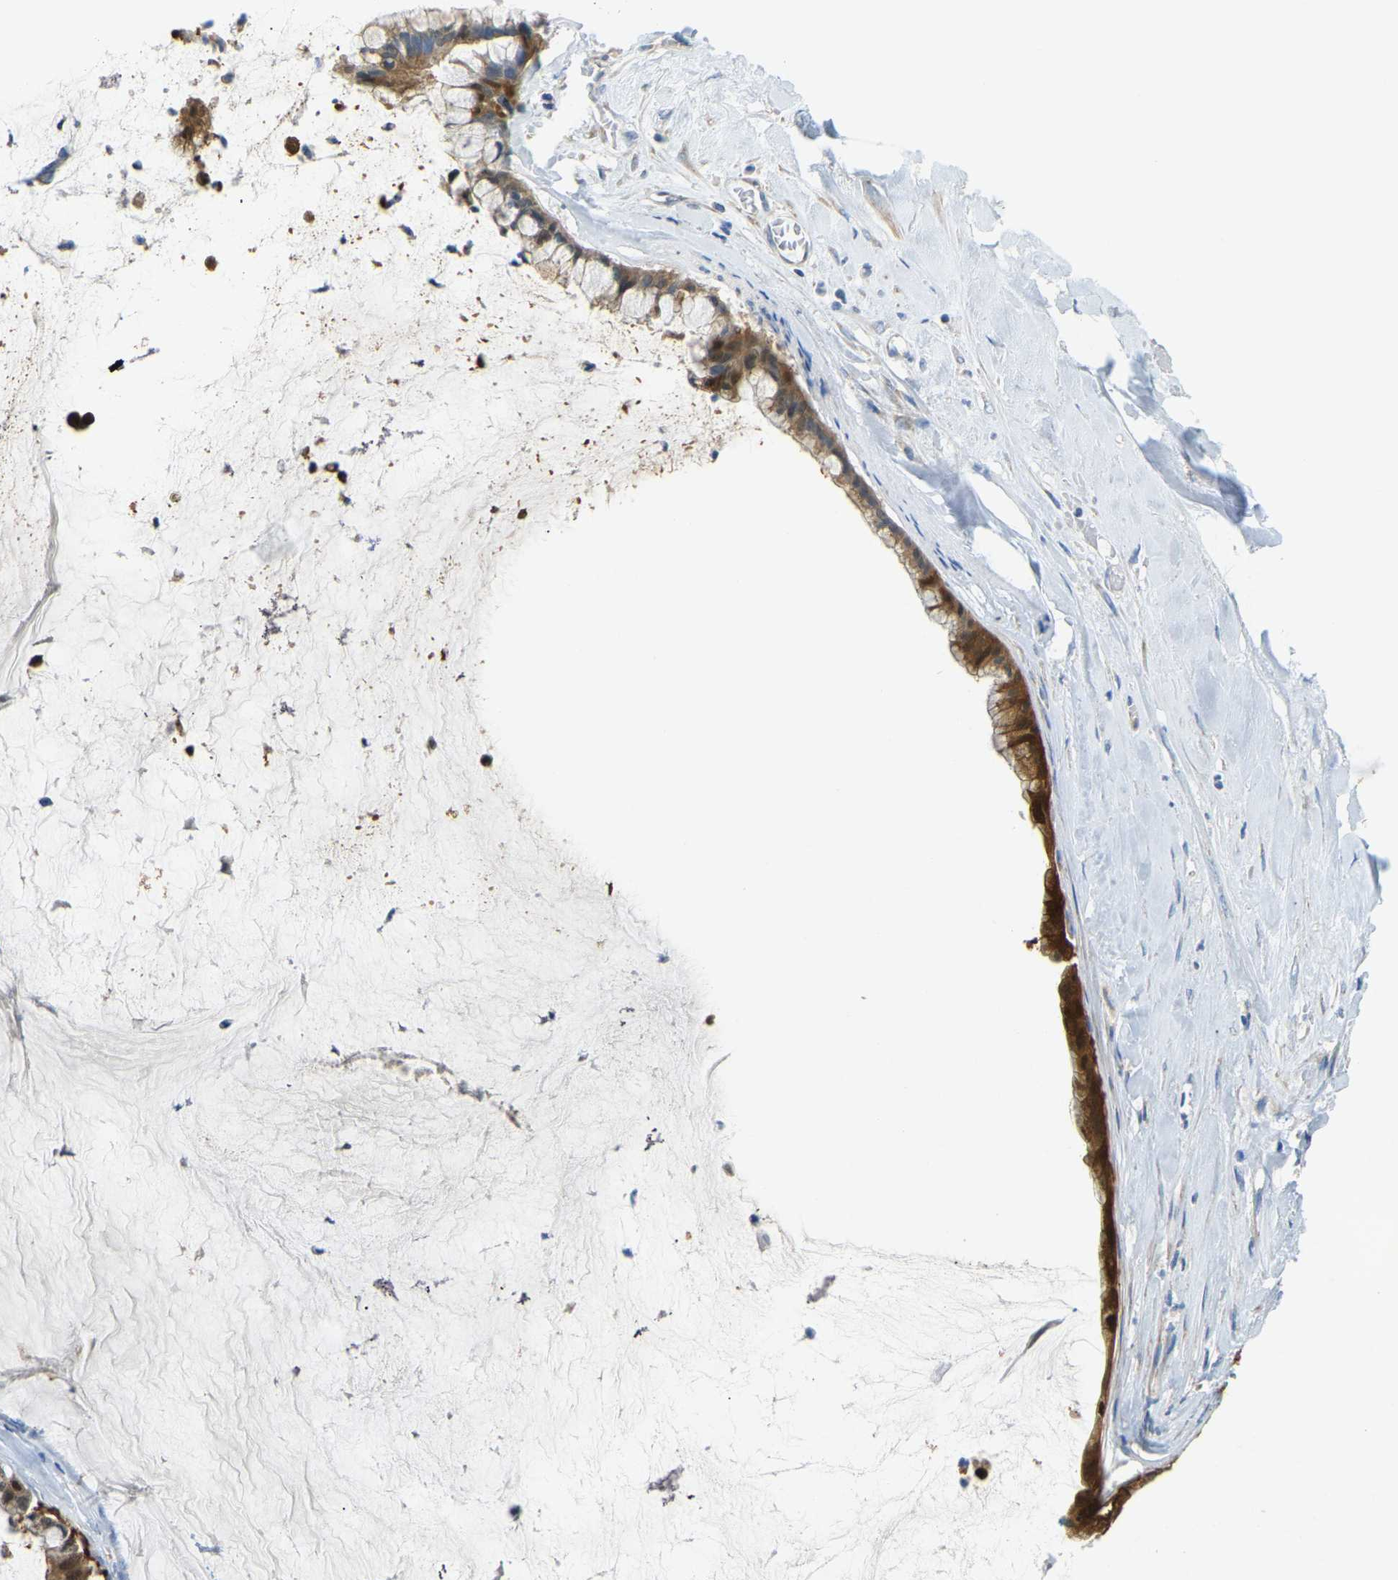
{"staining": {"intensity": "moderate", "quantity": "25%-75%", "location": "cytoplasmic/membranous,nuclear"}, "tissue": "pancreatic cancer", "cell_type": "Tumor cells", "image_type": "cancer", "snomed": [{"axis": "morphology", "description": "Adenocarcinoma, NOS"}, {"axis": "topography", "description": "Pancreas"}], "caption": "Pancreatic cancer (adenocarcinoma) stained with a brown dye reveals moderate cytoplasmic/membranous and nuclear positive staining in approximately 25%-75% of tumor cells.", "gene": "GDA", "patient": {"sex": "male", "age": 41}}